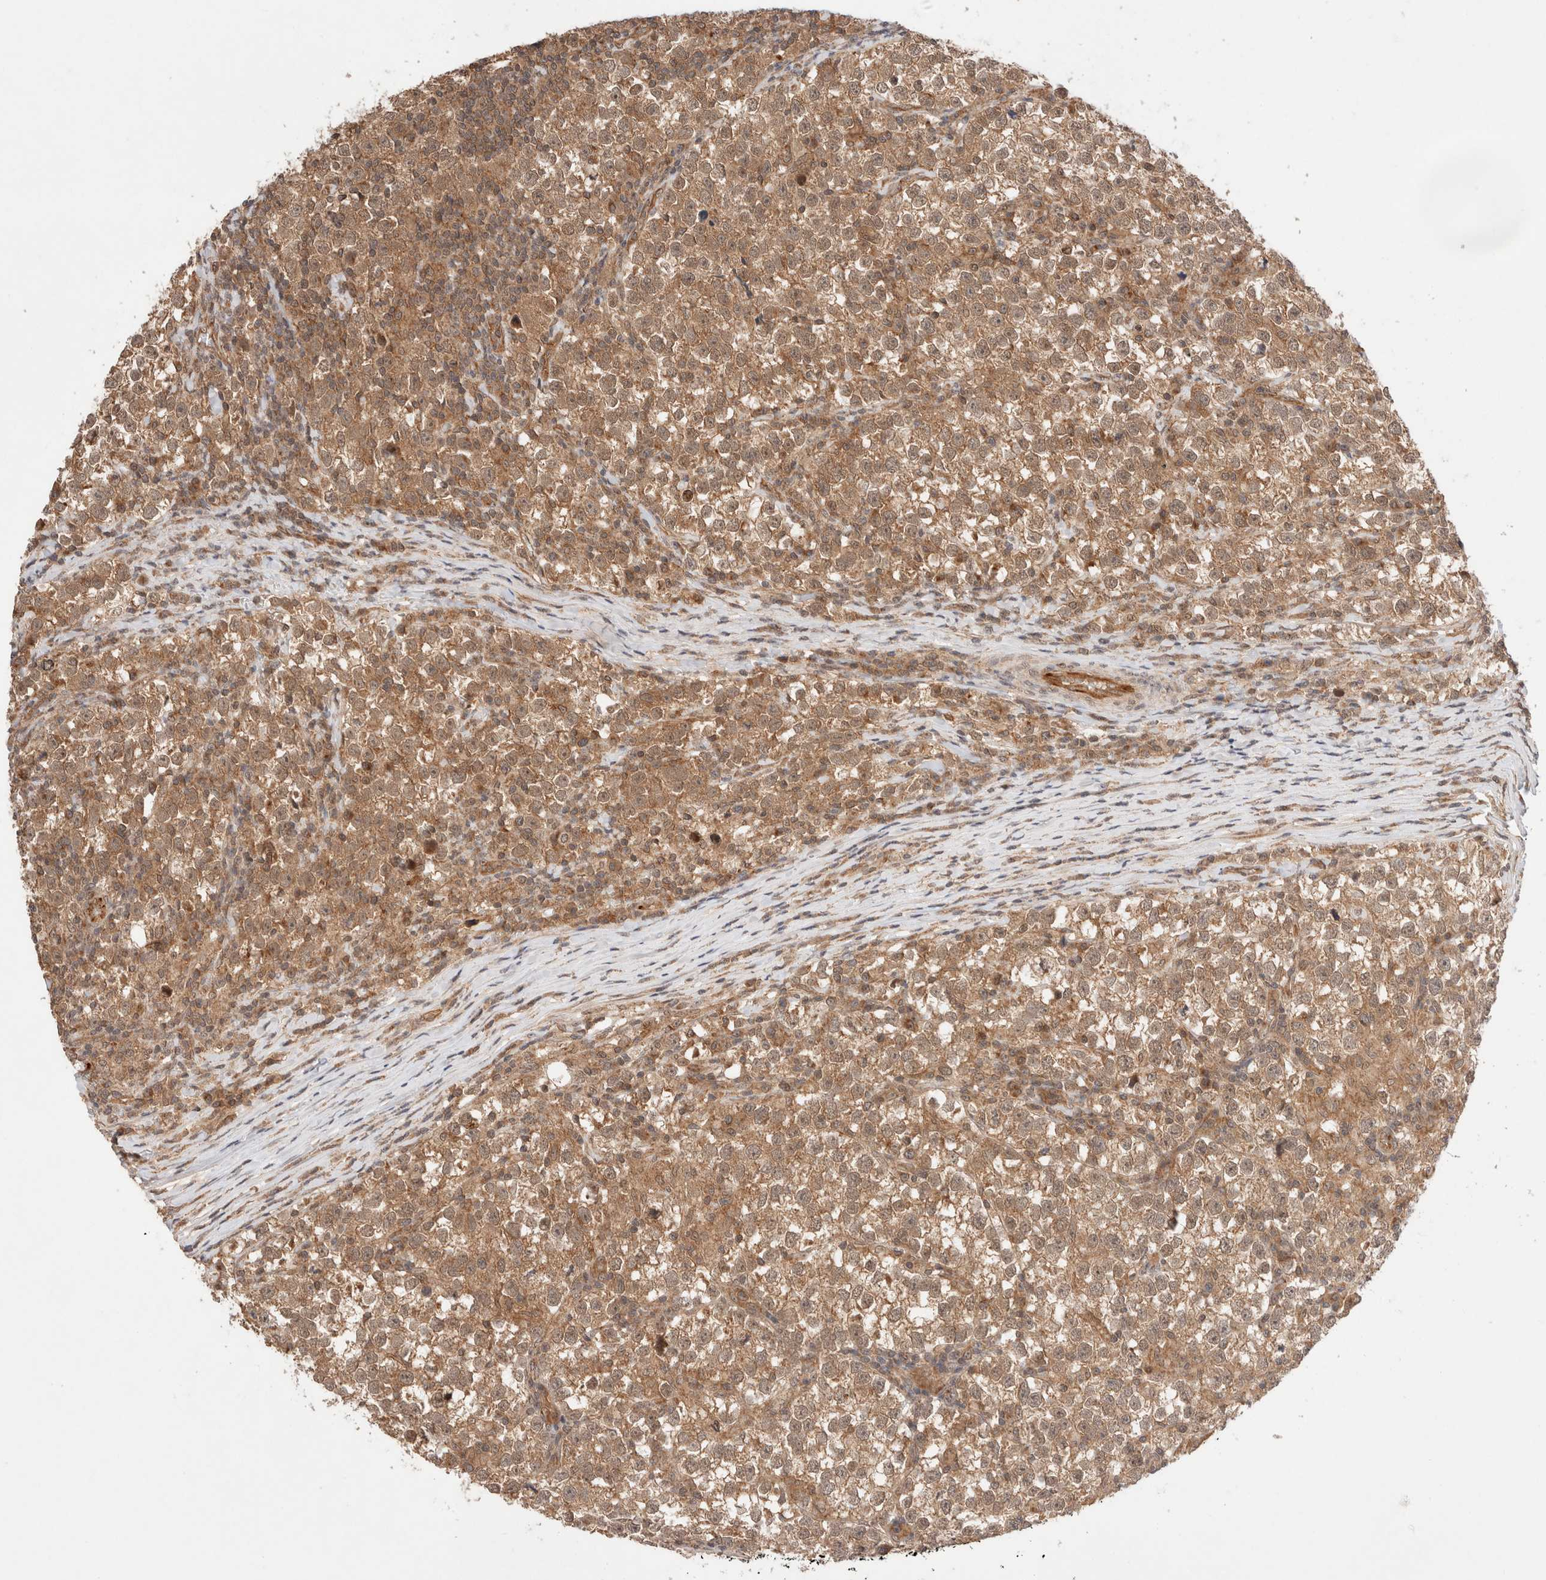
{"staining": {"intensity": "moderate", "quantity": ">75%", "location": "cytoplasmic/membranous,nuclear"}, "tissue": "testis cancer", "cell_type": "Tumor cells", "image_type": "cancer", "snomed": [{"axis": "morphology", "description": "Normal tissue, NOS"}, {"axis": "morphology", "description": "Seminoma, NOS"}, {"axis": "topography", "description": "Testis"}], "caption": "Brown immunohistochemical staining in testis cancer reveals moderate cytoplasmic/membranous and nuclear expression in approximately >75% of tumor cells.", "gene": "SIKE1", "patient": {"sex": "male", "age": 43}}